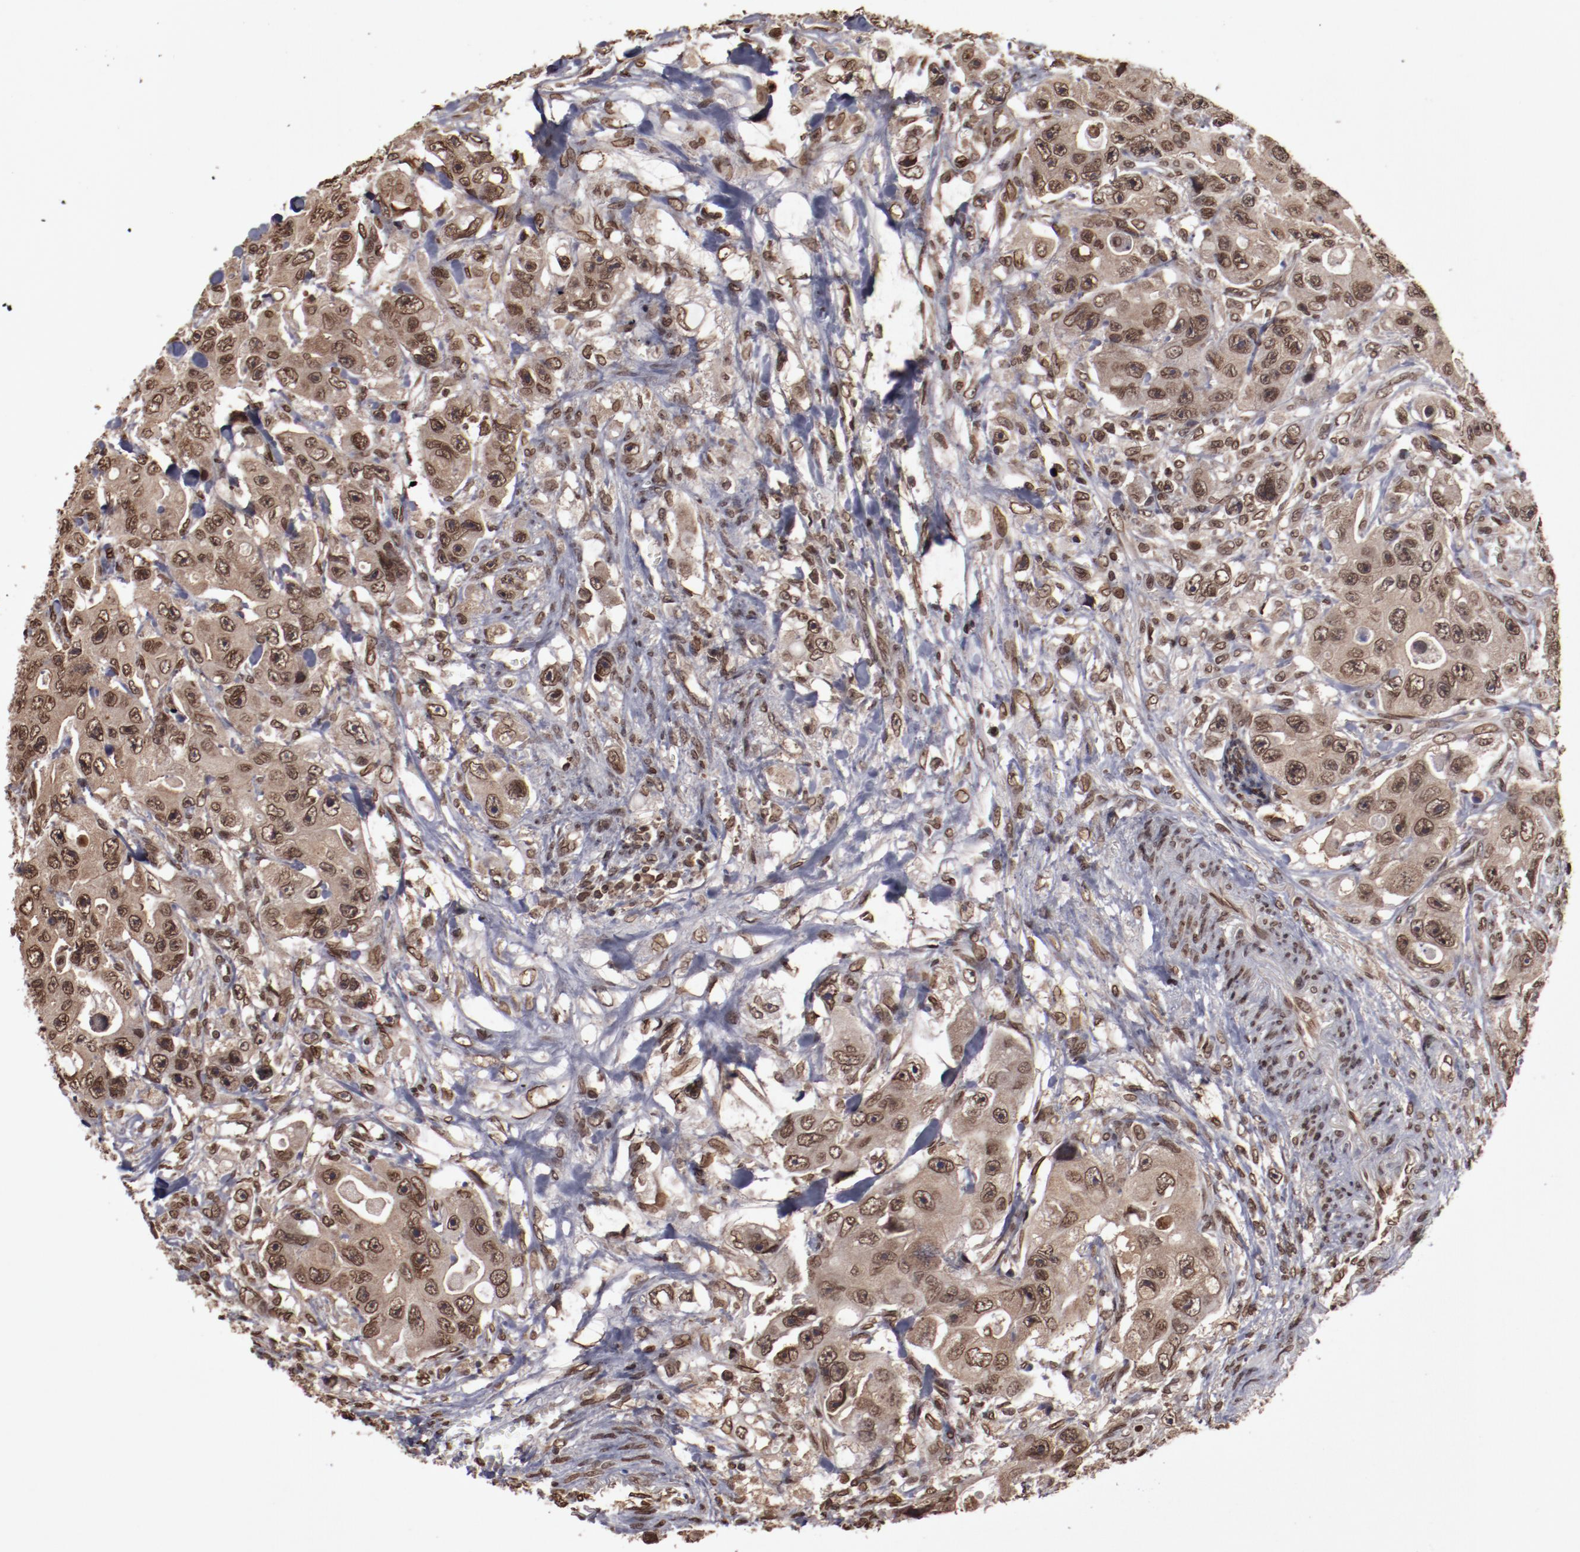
{"staining": {"intensity": "moderate", "quantity": ">75%", "location": "cytoplasmic/membranous,nuclear"}, "tissue": "colorectal cancer", "cell_type": "Tumor cells", "image_type": "cancer", "snomed": [{"axis": "morphology", "description": "Adenocarcinoma, NOS"}, {"axis": "topography", "description": "Colon"}], "caption": "A medium amount of moderate cytoplasmic/membranous and nuclear staining is appreciated in approximately >75% of tumor cells in adenocarcinoma (colorectal) tissue. (DAB = brown stain, brightfield microscopy at high magnification).", "gene": "AKT1", "patient": {"sex": "female", "age": 46}}